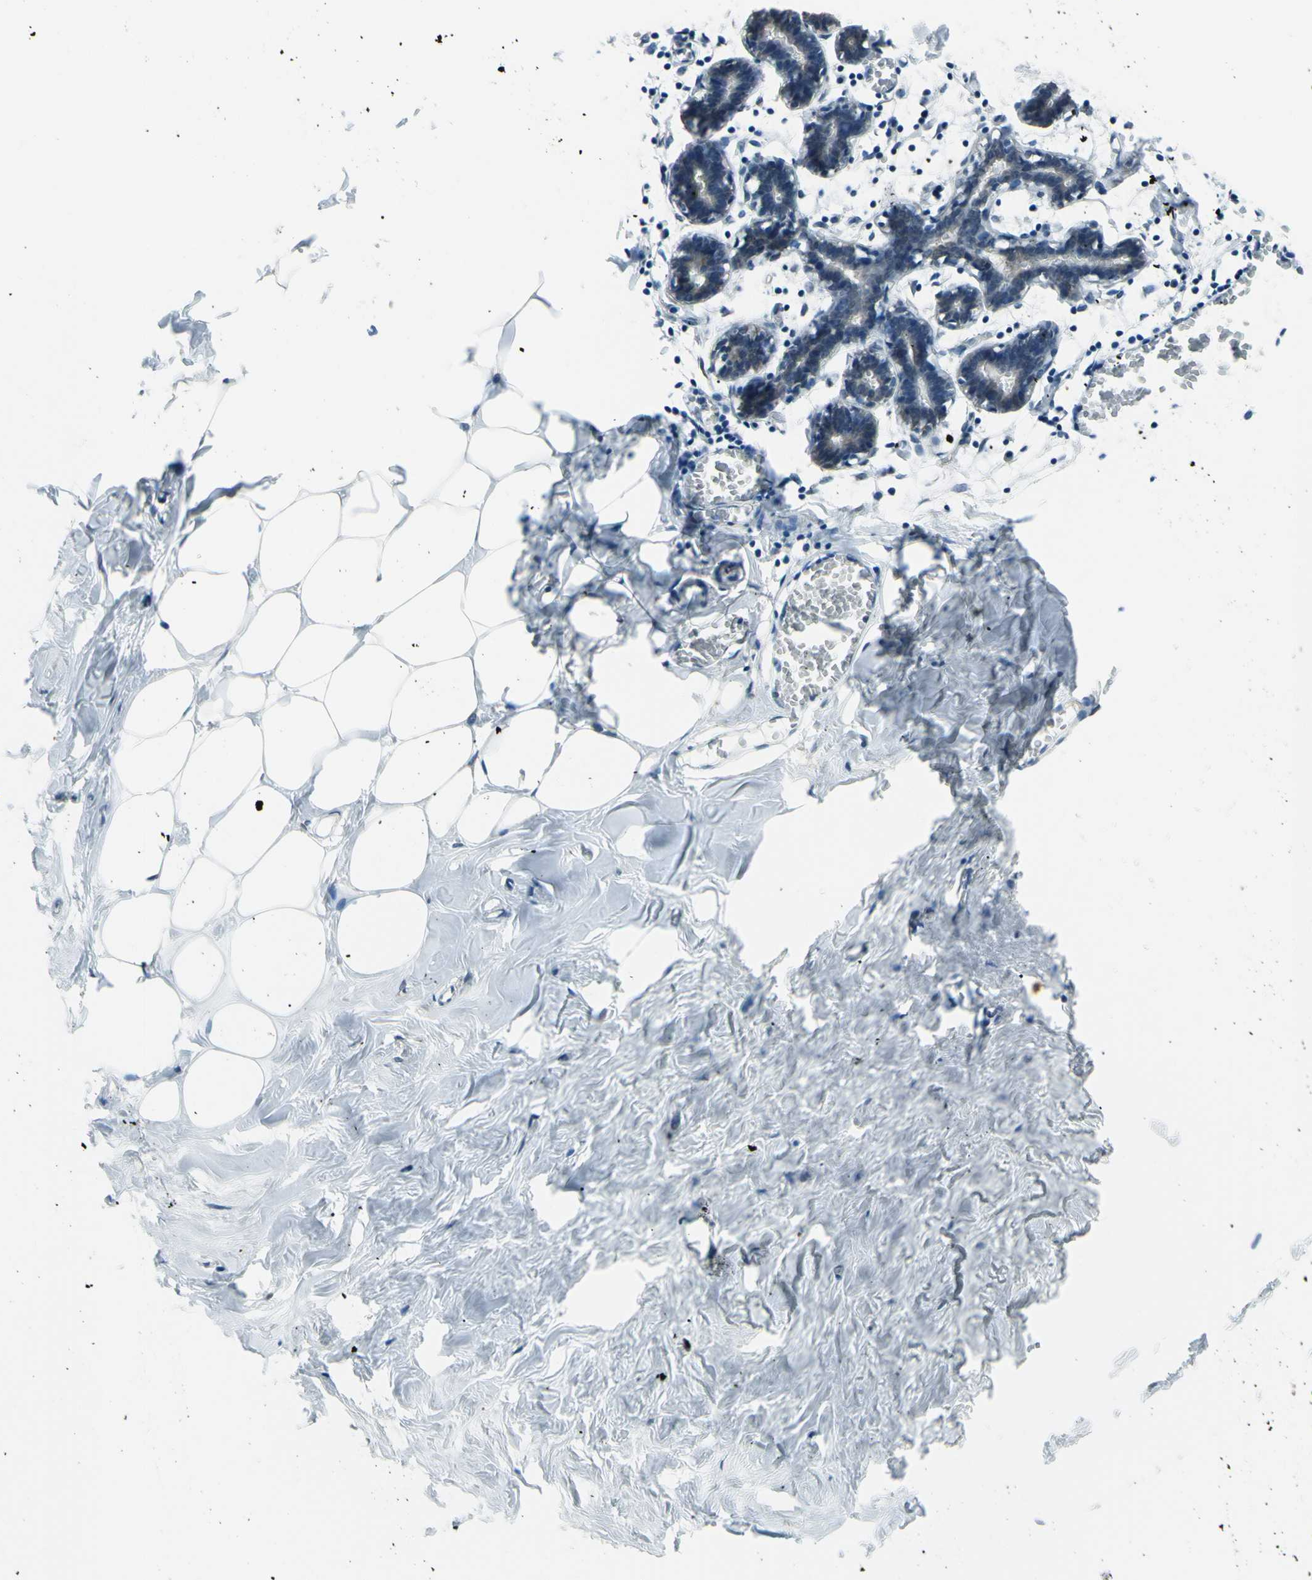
{"staining": {"intensity": "negative", "quantity": "none", "location": "none"}, "tissue": "breast", "cell_type": "Adipocytes", "image_type": "normal", "snomed": [{"axis": "morphology", "description": "Normal tissue, NOS"}, {"axis": "topography", "description": "Breast"}], "caption": "Breast stained for a protein using immunohistochemistry shows no positivity adipocytes.", "gene": "YWHAQ", "patient": {"sex": "female", "age": 27}}